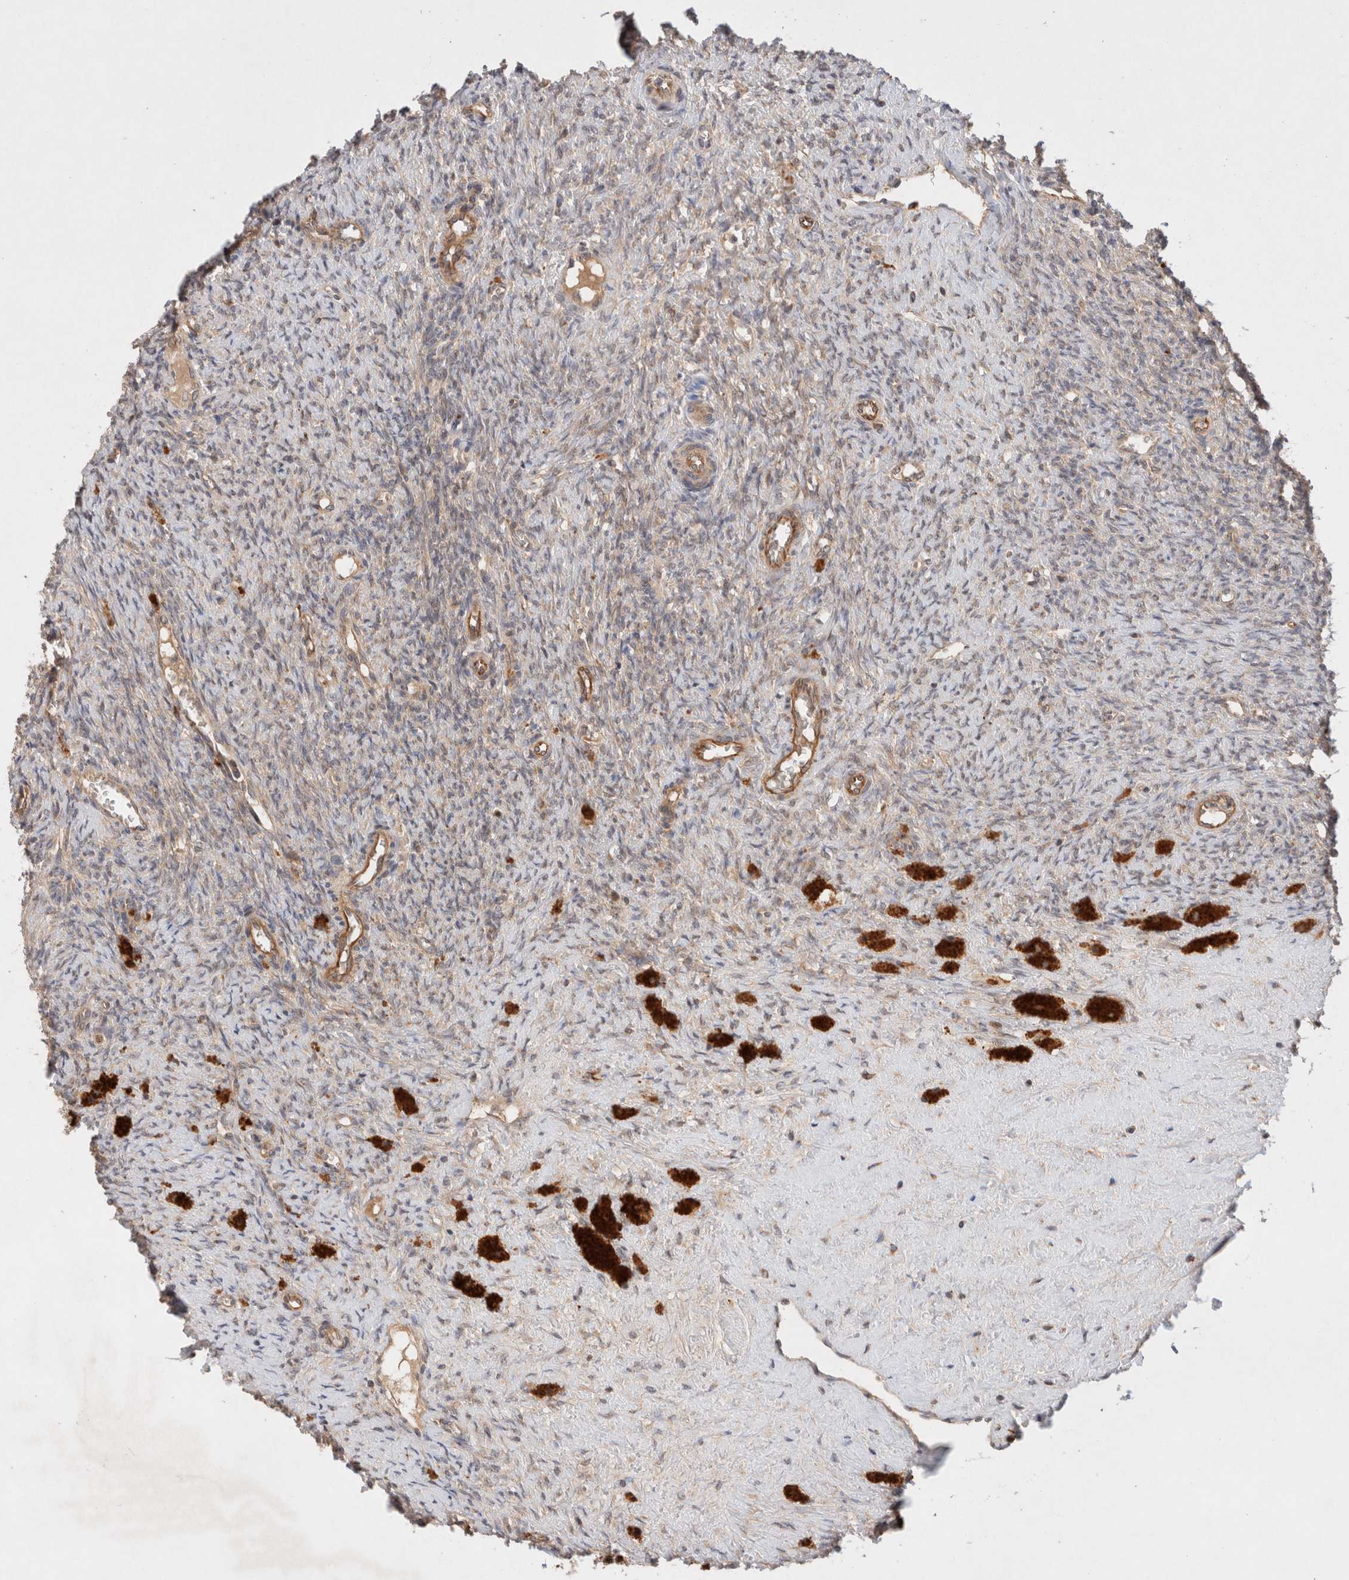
{"staining": {"intensity": "moderate", "quantity": ">75%", "location": "cytoplasmic/membranous"}, "tissue": "ovary", "cell_type": "Follicle cells", "image_type": "normal", "snomed": [{"axis": "morphology", "description": "Normal tissue, NOS"}, {"axis": "topography", "description": "Ovary"}], "caption": "Immunohistochemical staining of normal ovary reveals >75% levels of moderate cytoplasmic/membranous protein expression in about >75% of follicle cells. (IHC, brightfield microscopy, high magnification).", "gene": "KLHL20", "patient": {"sex": "female", "age": 41}}